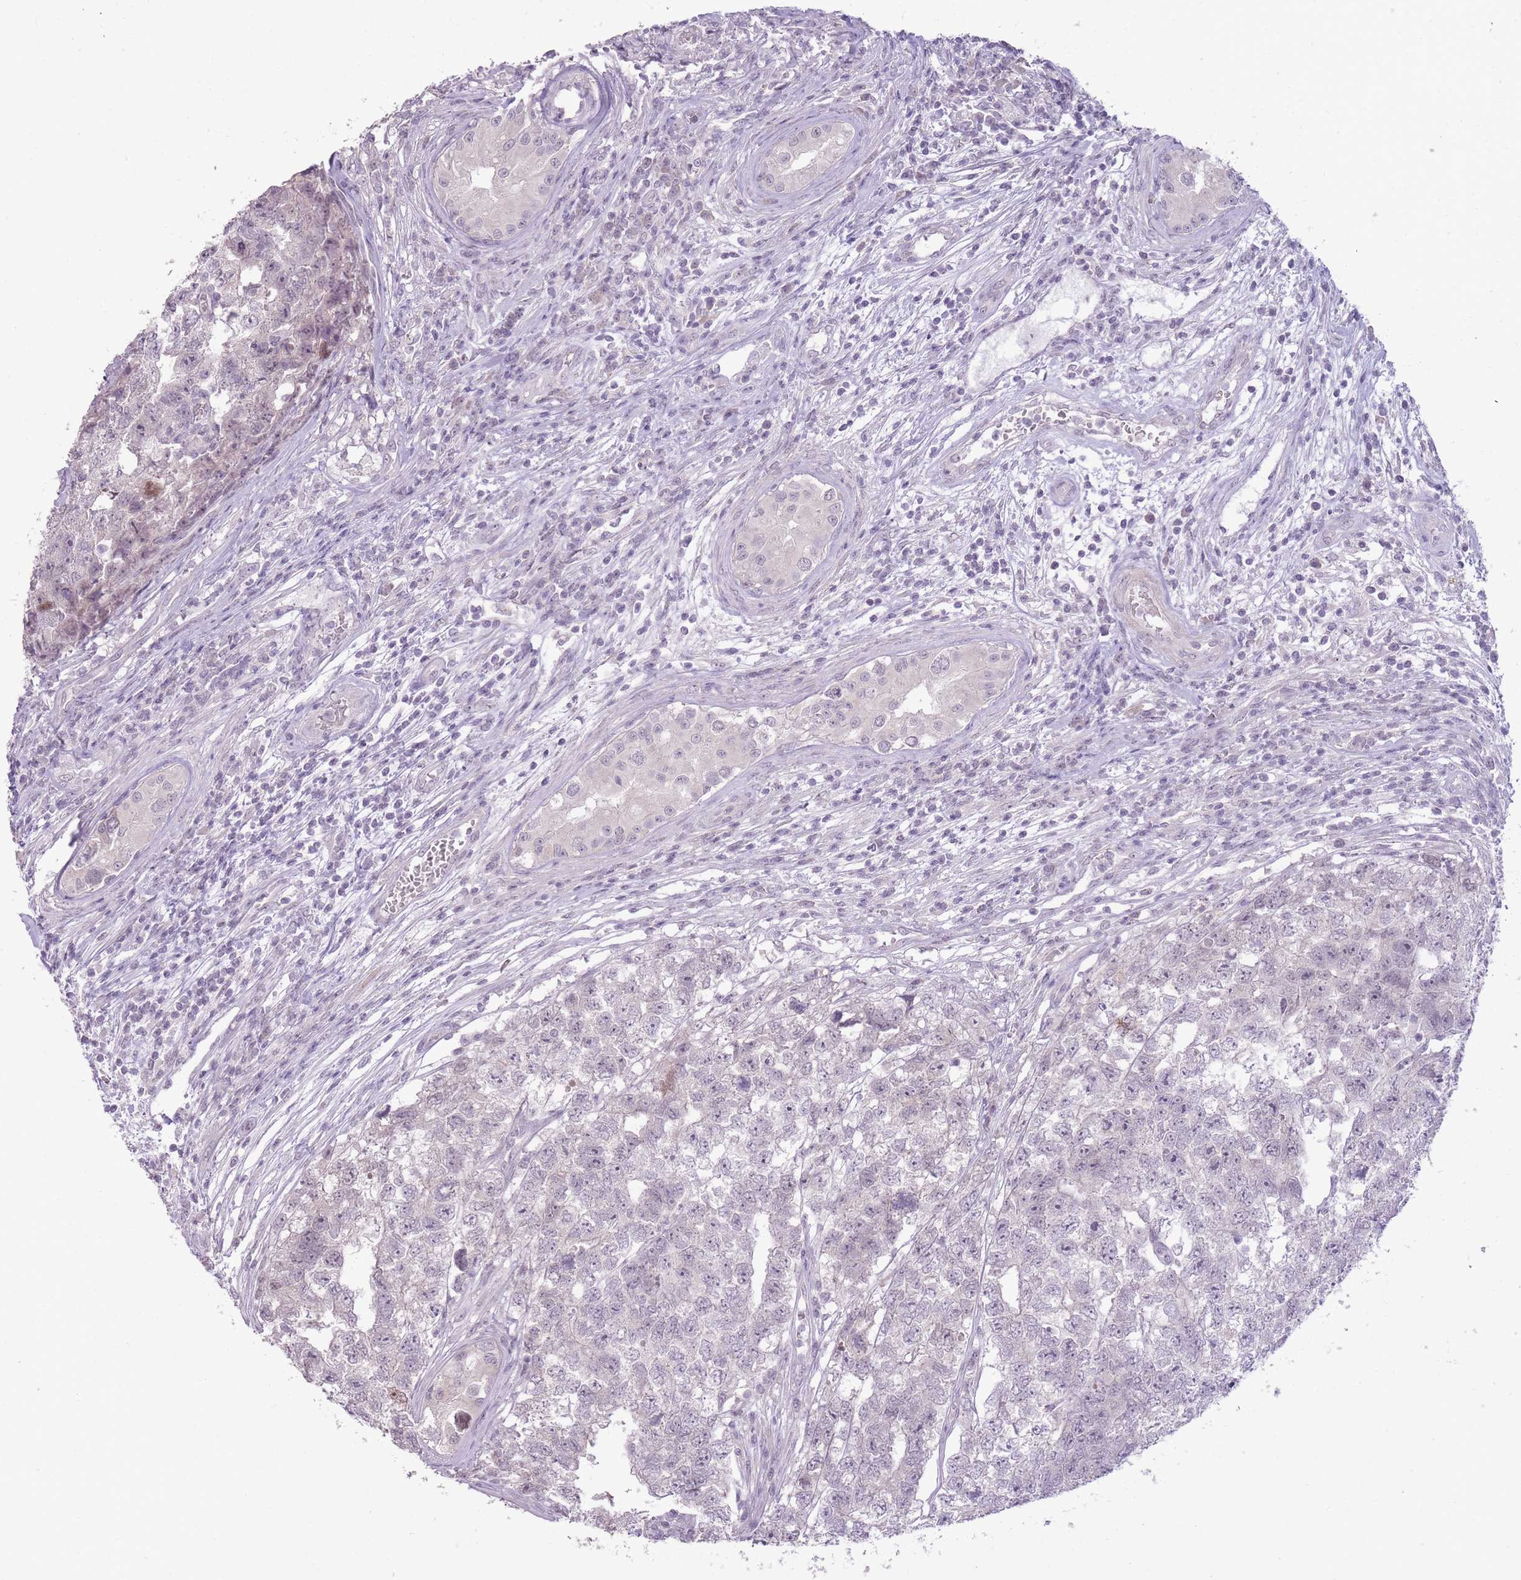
{"staining": {"intensity": "negative", "quantity": "none", "location": "none"}, "tissue": "testis cancer", "cell_type": "Tumor cells", "image_type": "cancer", "snomed": [{"axis": "morphology", "description": "Carcinoma, Embryonal, NOS"}, {"axis": "topography", "description": "Testis"}], "caption": "This is an IHC image of testis cancer. There is no positivity in tumor cells.", "gene": "ZBTB24", "patient": {"sex": "male", "age": 22}}